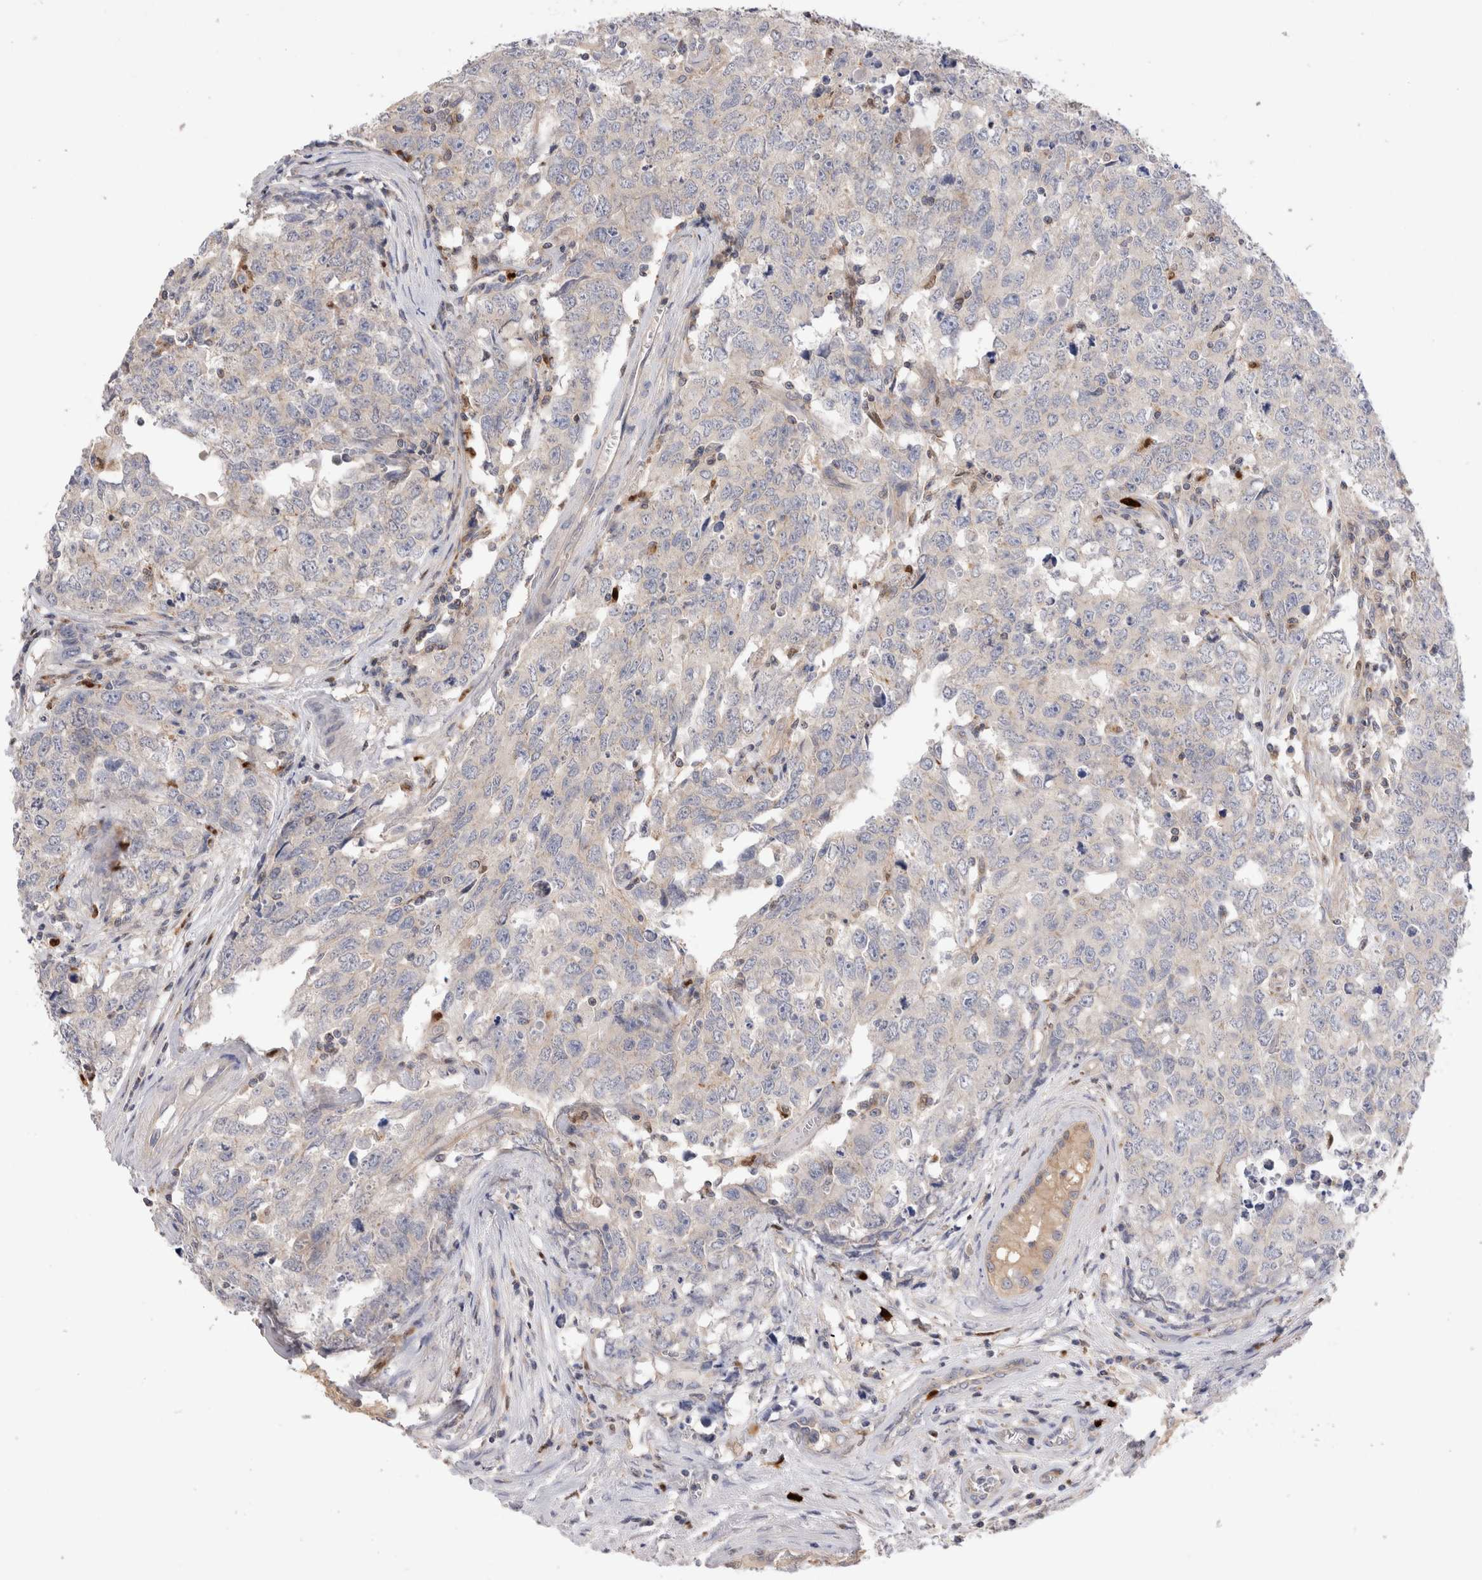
{"staining": {"intensity": "negative", "quantity": "none", "location": "none"}, "tissue": "testis cancer", "cell_type": "Tumor cells", "image_type": "cancer", "snomed": [{"axis": "morphology", "description": "Carcinoma, Embryonal, NOS"}, {"axis": "topography", "description": "Testis"}], "caption": "High power microscopy photomicrograph of an IHC photomicrograph of embryonal carcinoma (testis), revealing no significant positivity in tumor cells. The staining is performed using DAB (3,3'-diaminobenzidine) brown chromogen with nuclei counter-stained in using hematoxylin.", "gene": "NXT2", "patient": {"sex": "male", "age": 28}}